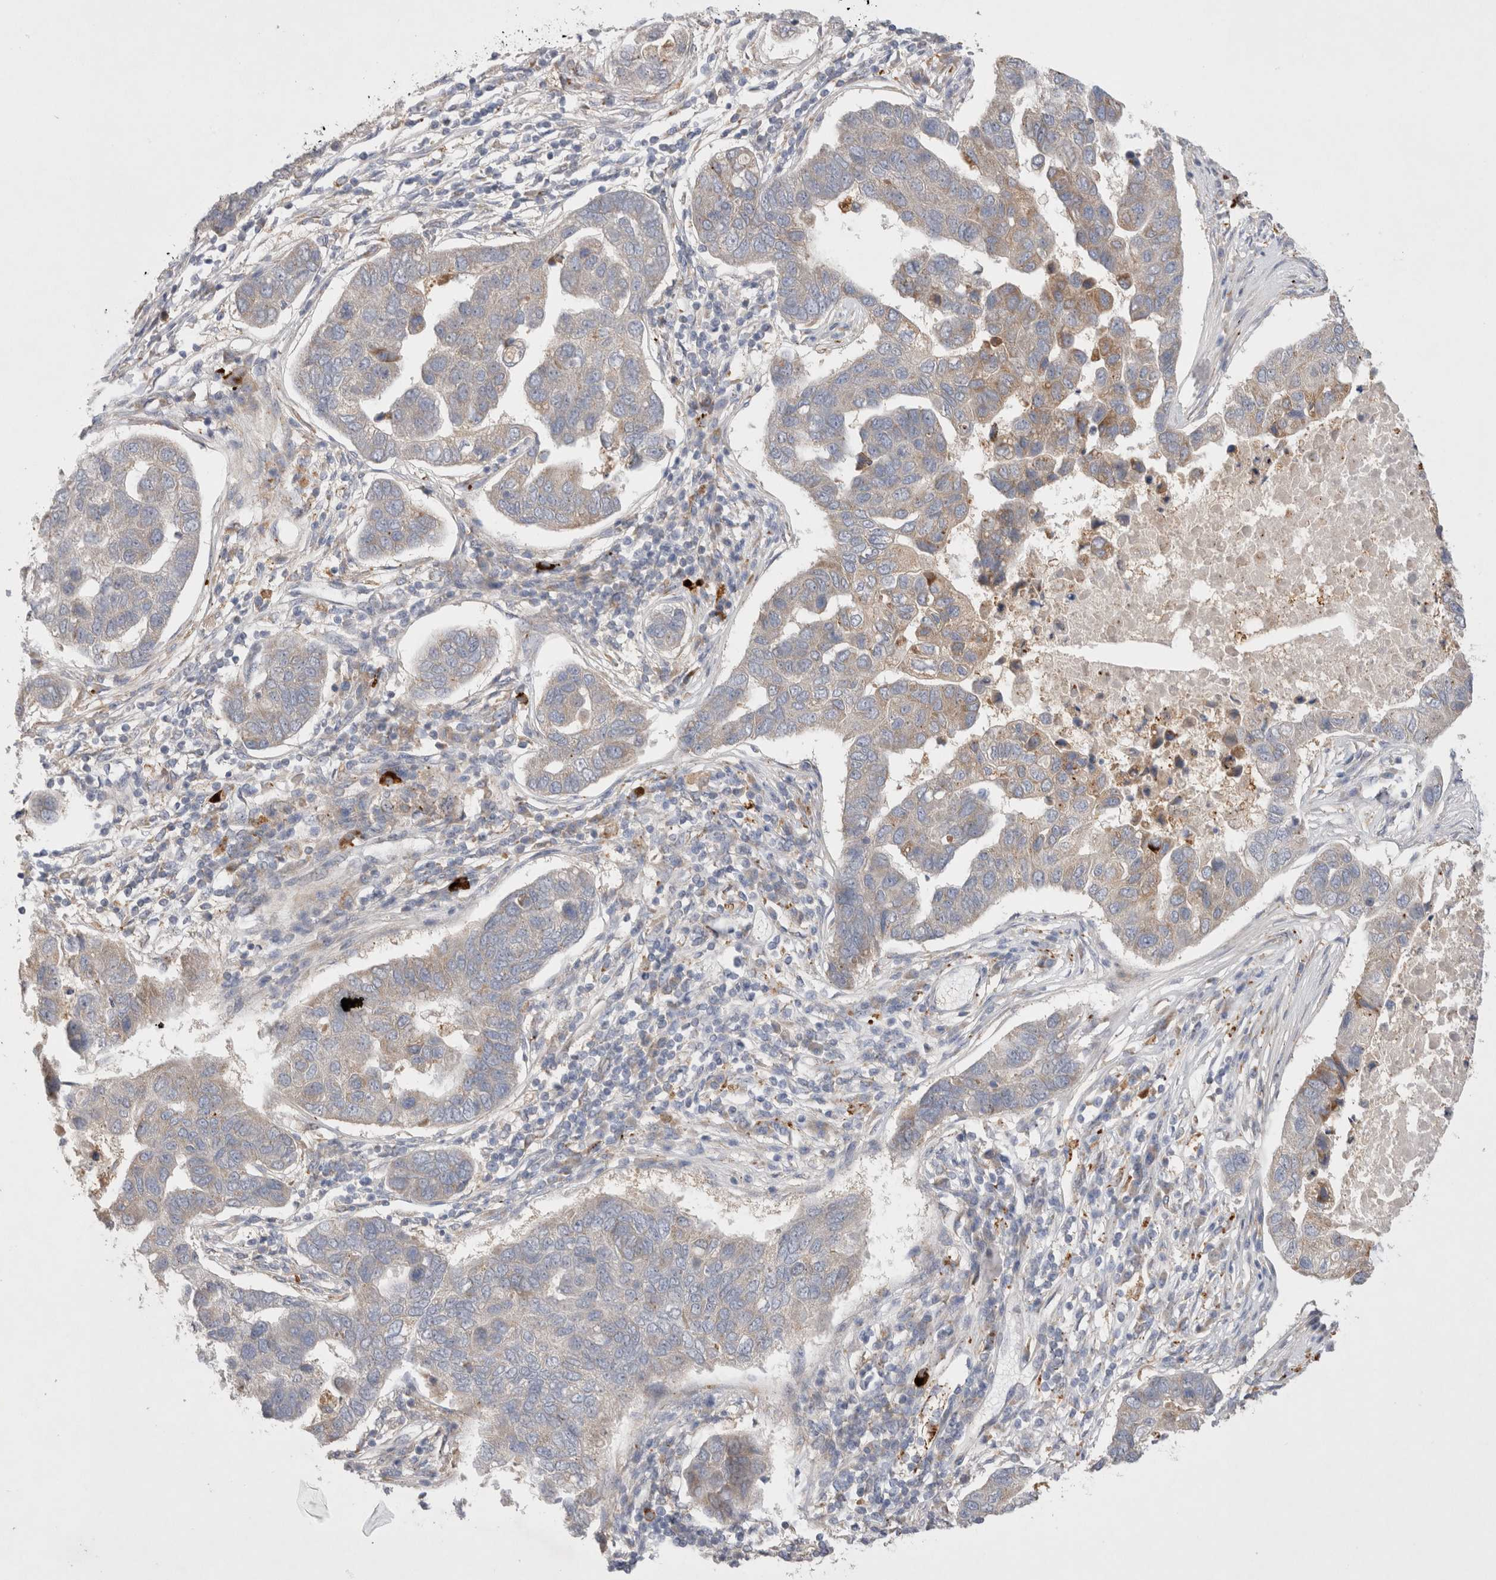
{"staining": {"intensity": "moderate", "quantity": "<25%", "location": "cytoplasmic/membranous"}, "tissue": "pancreatic cancer", "cell_type": "Tumor cells", "image_type": "cancer", "snomed": [{"axis": "morphology", "description": "Adenocarcinoma, NOS"}, {"axis": "topography", "description": "Pancreas"}], "caption": "DAB (3,3'-diaminobenzidine) immunohistochemical staining of adenocarcinoma (pancreatic) shows moderate cytoplasmic/membranous protein positivity in approximately <25% of tumor cells.", "gene": "TBC1D16", "patient": {"sex": "female", "age": 61}}